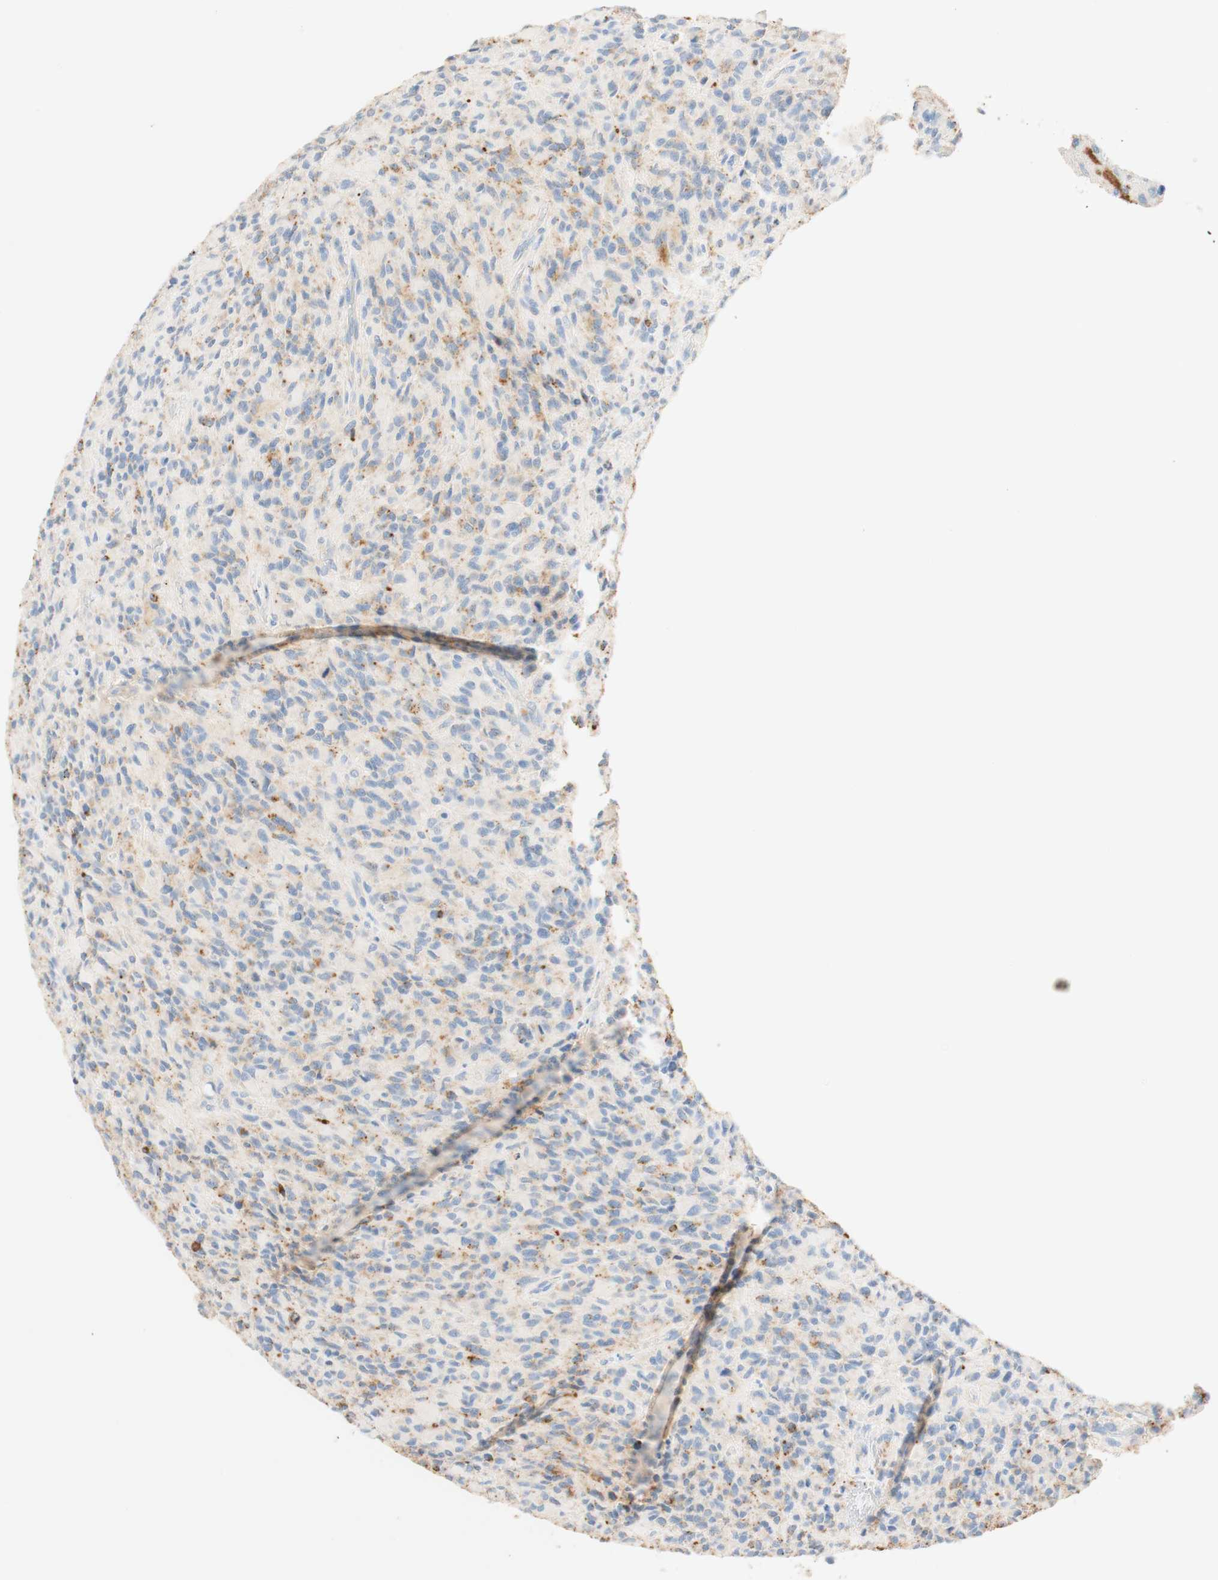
{"staining": {"intensity": "negative", "quantity": "none", "location": "none"}, "tissue": "glioma", "cell_type": "Tumor cells", "image_type": "cancer", "snomed": [{"axis": "morphology", "description": "Glioma, malignant, High grade"}, {"axis": "topography", "description": "Brain"}], "caption": "An immunohistochemistry photomicrograph of malignant glioma (high-grade) is shown. There is no staining in tumor cells of malignant glioma (high-grade).", "gene": "CD63", "patient": {"sex": "male", "age": 71}}